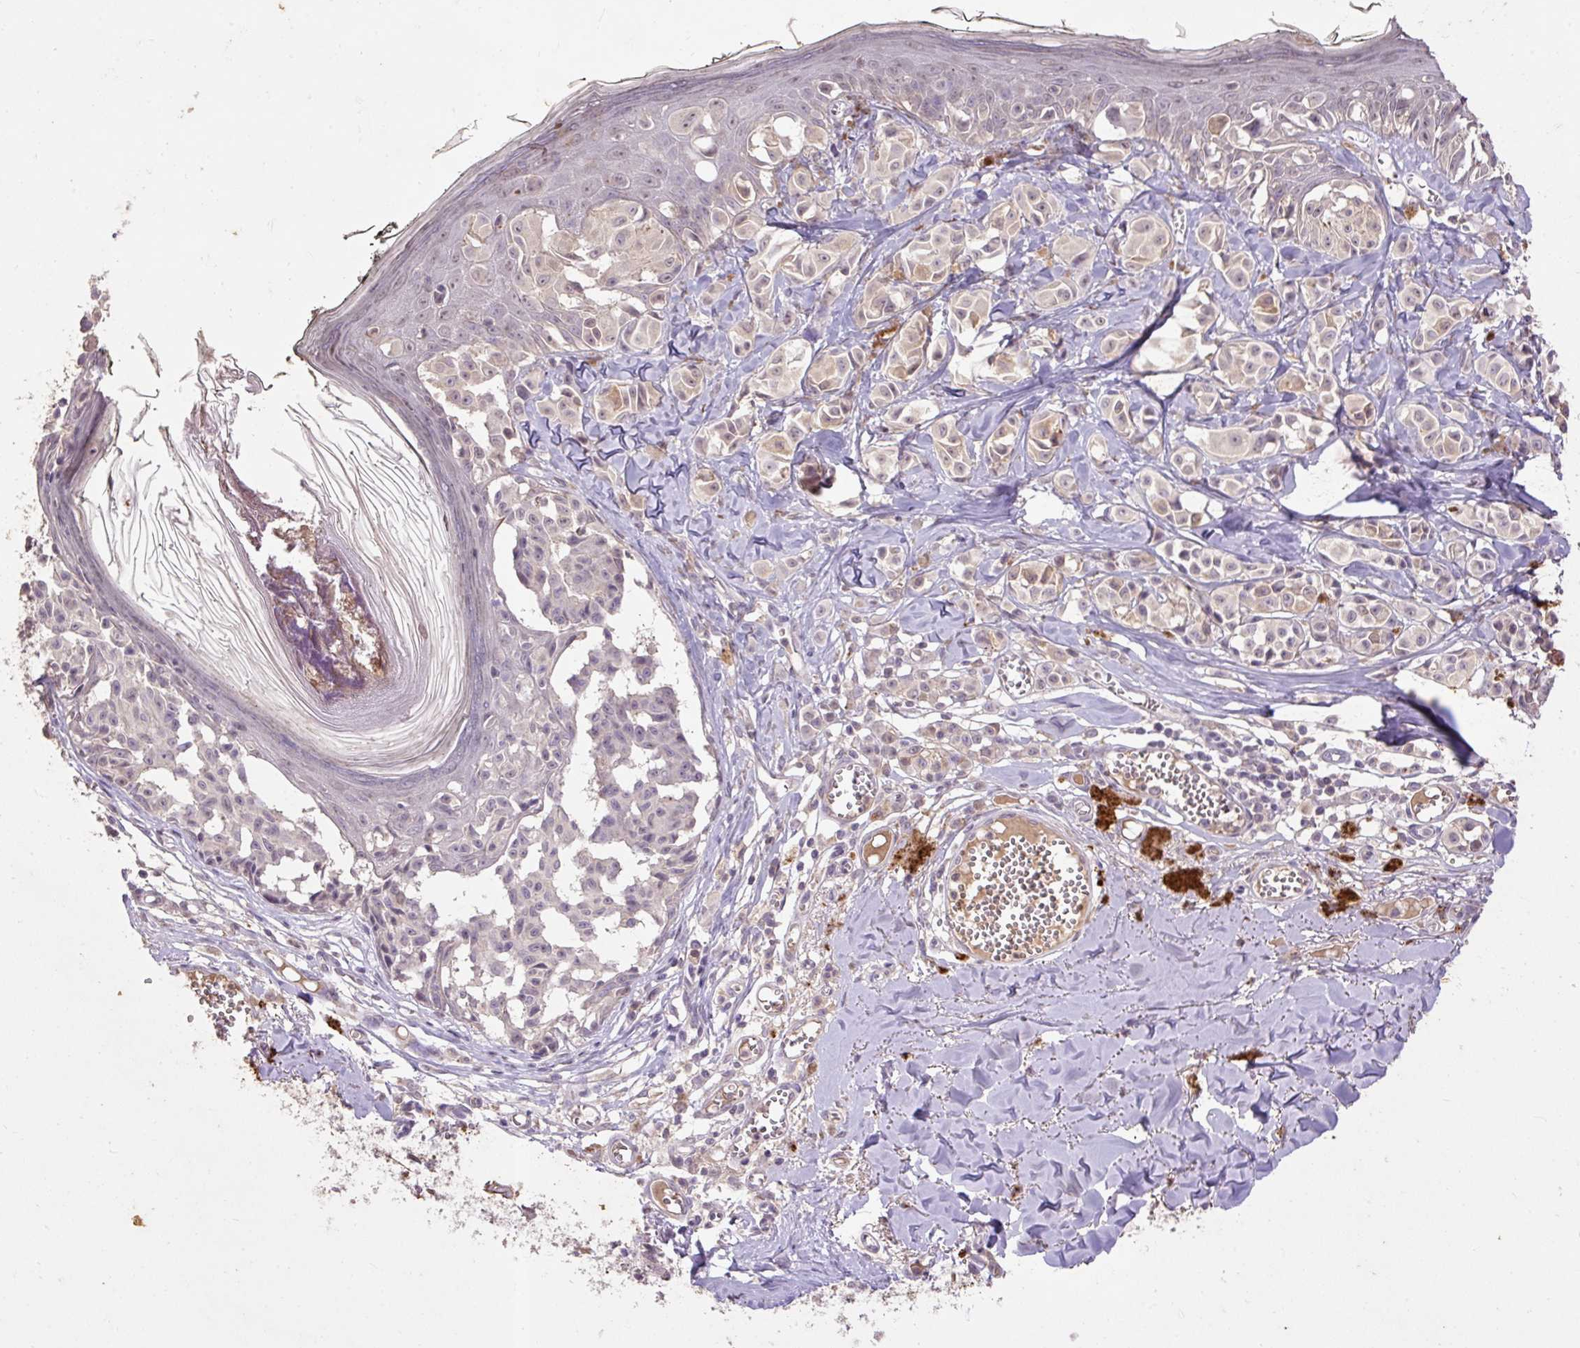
{"staining": {"intensity": "weak", "quantity": "<25%", "location": "cytoplasmic/membranous"}, "tissue": "melanoma", "cell_type": "Tumor cells", "image_type": "cancer", "snomed": [{"axis": "morphology", "description": "Malignant melanoma, NOS"}, {"axis": "topography", "description": "Skin"}], "caption": "Immunohistochemical staining of malignant melanoma exhibits no significant expression in tumor cells.", "gene": "LRTM2", "patient": {"sex": "female", "age": 43}}